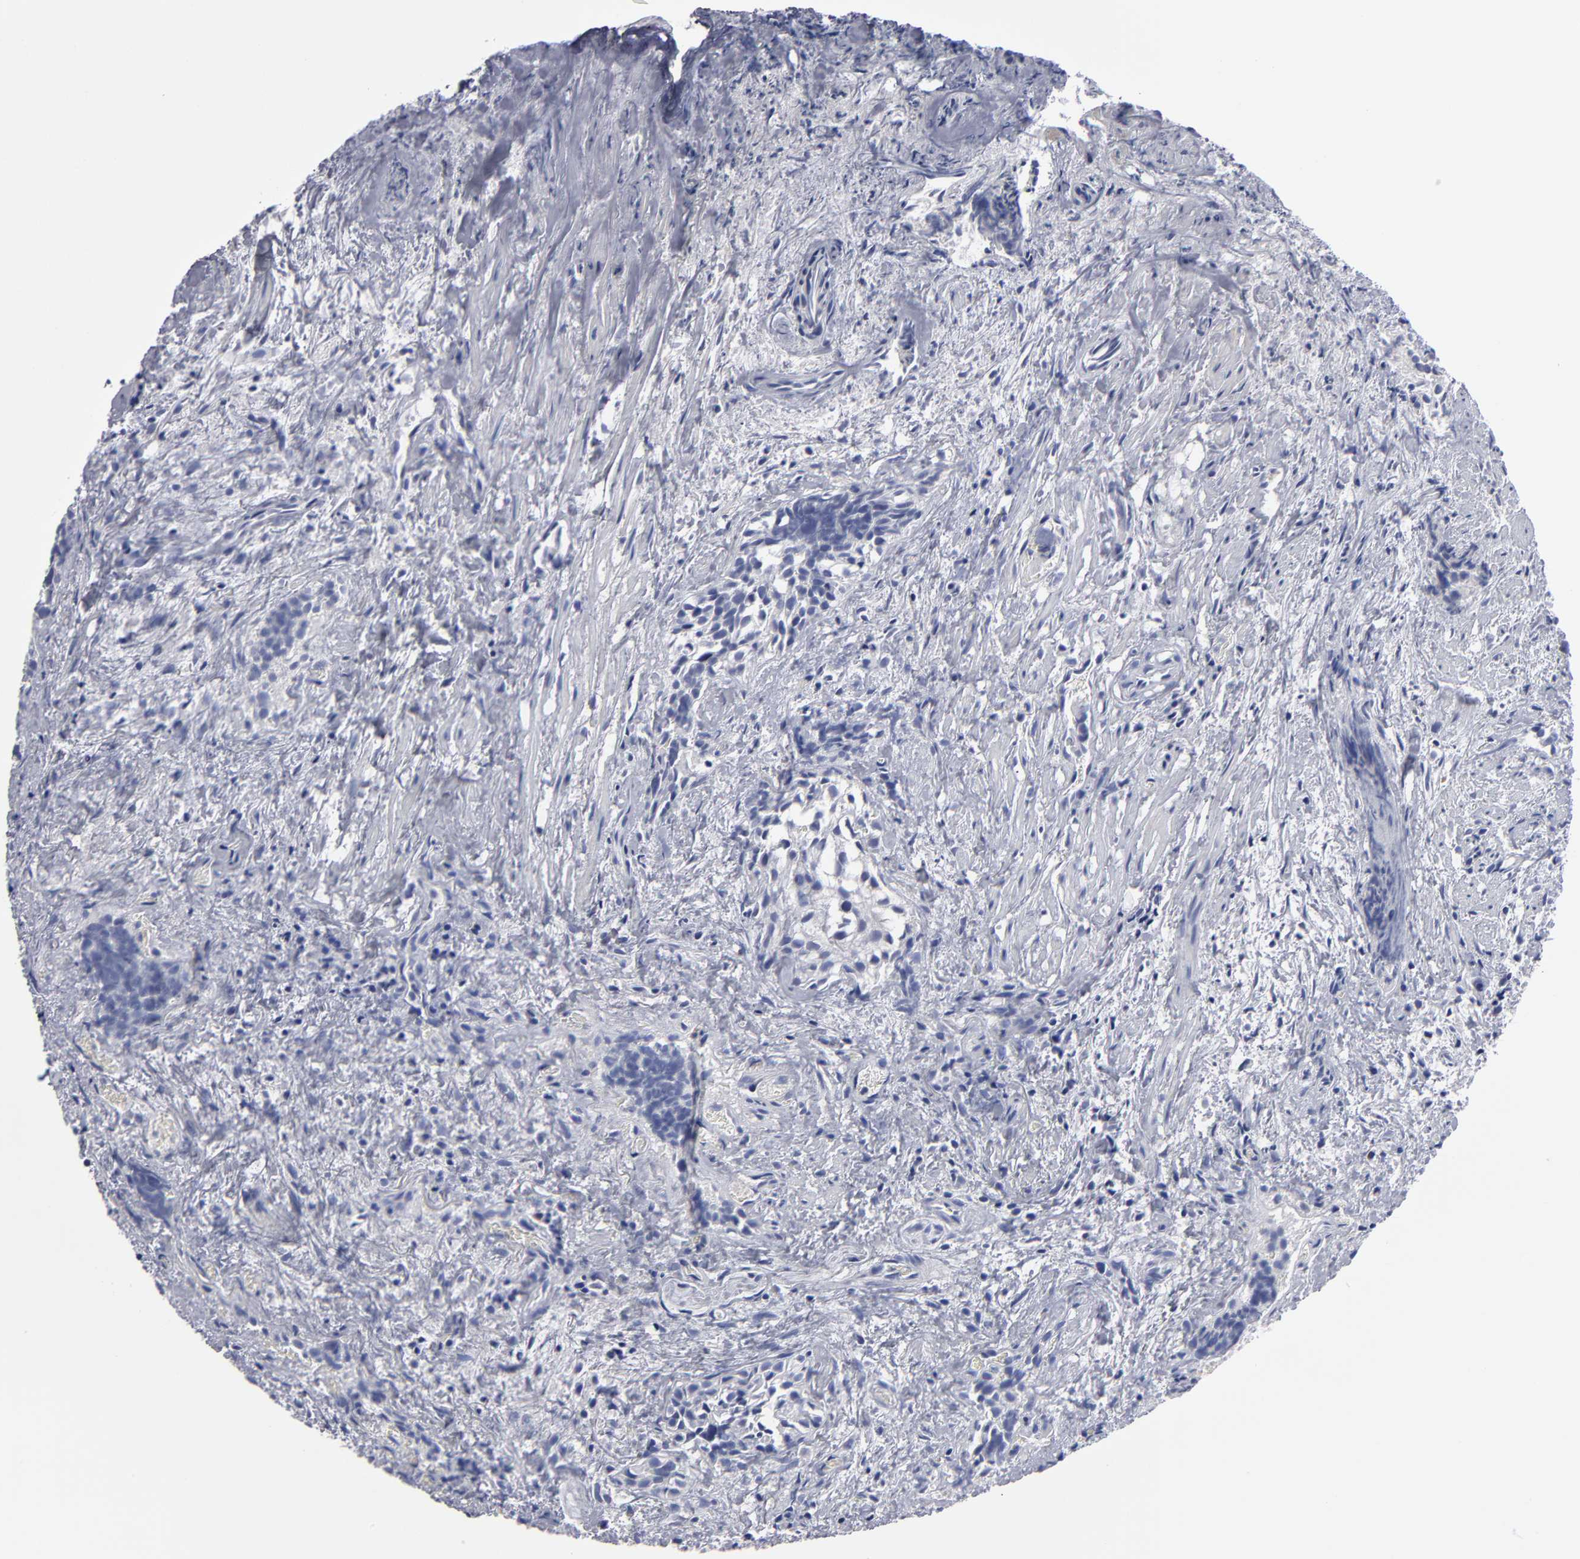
{"staining": {"intensity": "negative", "quantity": "none", "location": "none"}, "tissue": "urothelial cancer", "cell_type": "Tumor cells", "image_type": "cancer", "snomed": [{"axis": "morphology", "description": "Urothelial carcinoma, High grade"}, {"axis": "topography", "description": "Urinary bladder"}], "caption": "Immunohistochemistry (IHC) photomicrograph of neoplastic tissue: human urothelial cancer stained with DAB displays no significant protein positivity in tumor cells.", "gene": "CCDC80", "patient": {"sex": "female", "age": 78}}